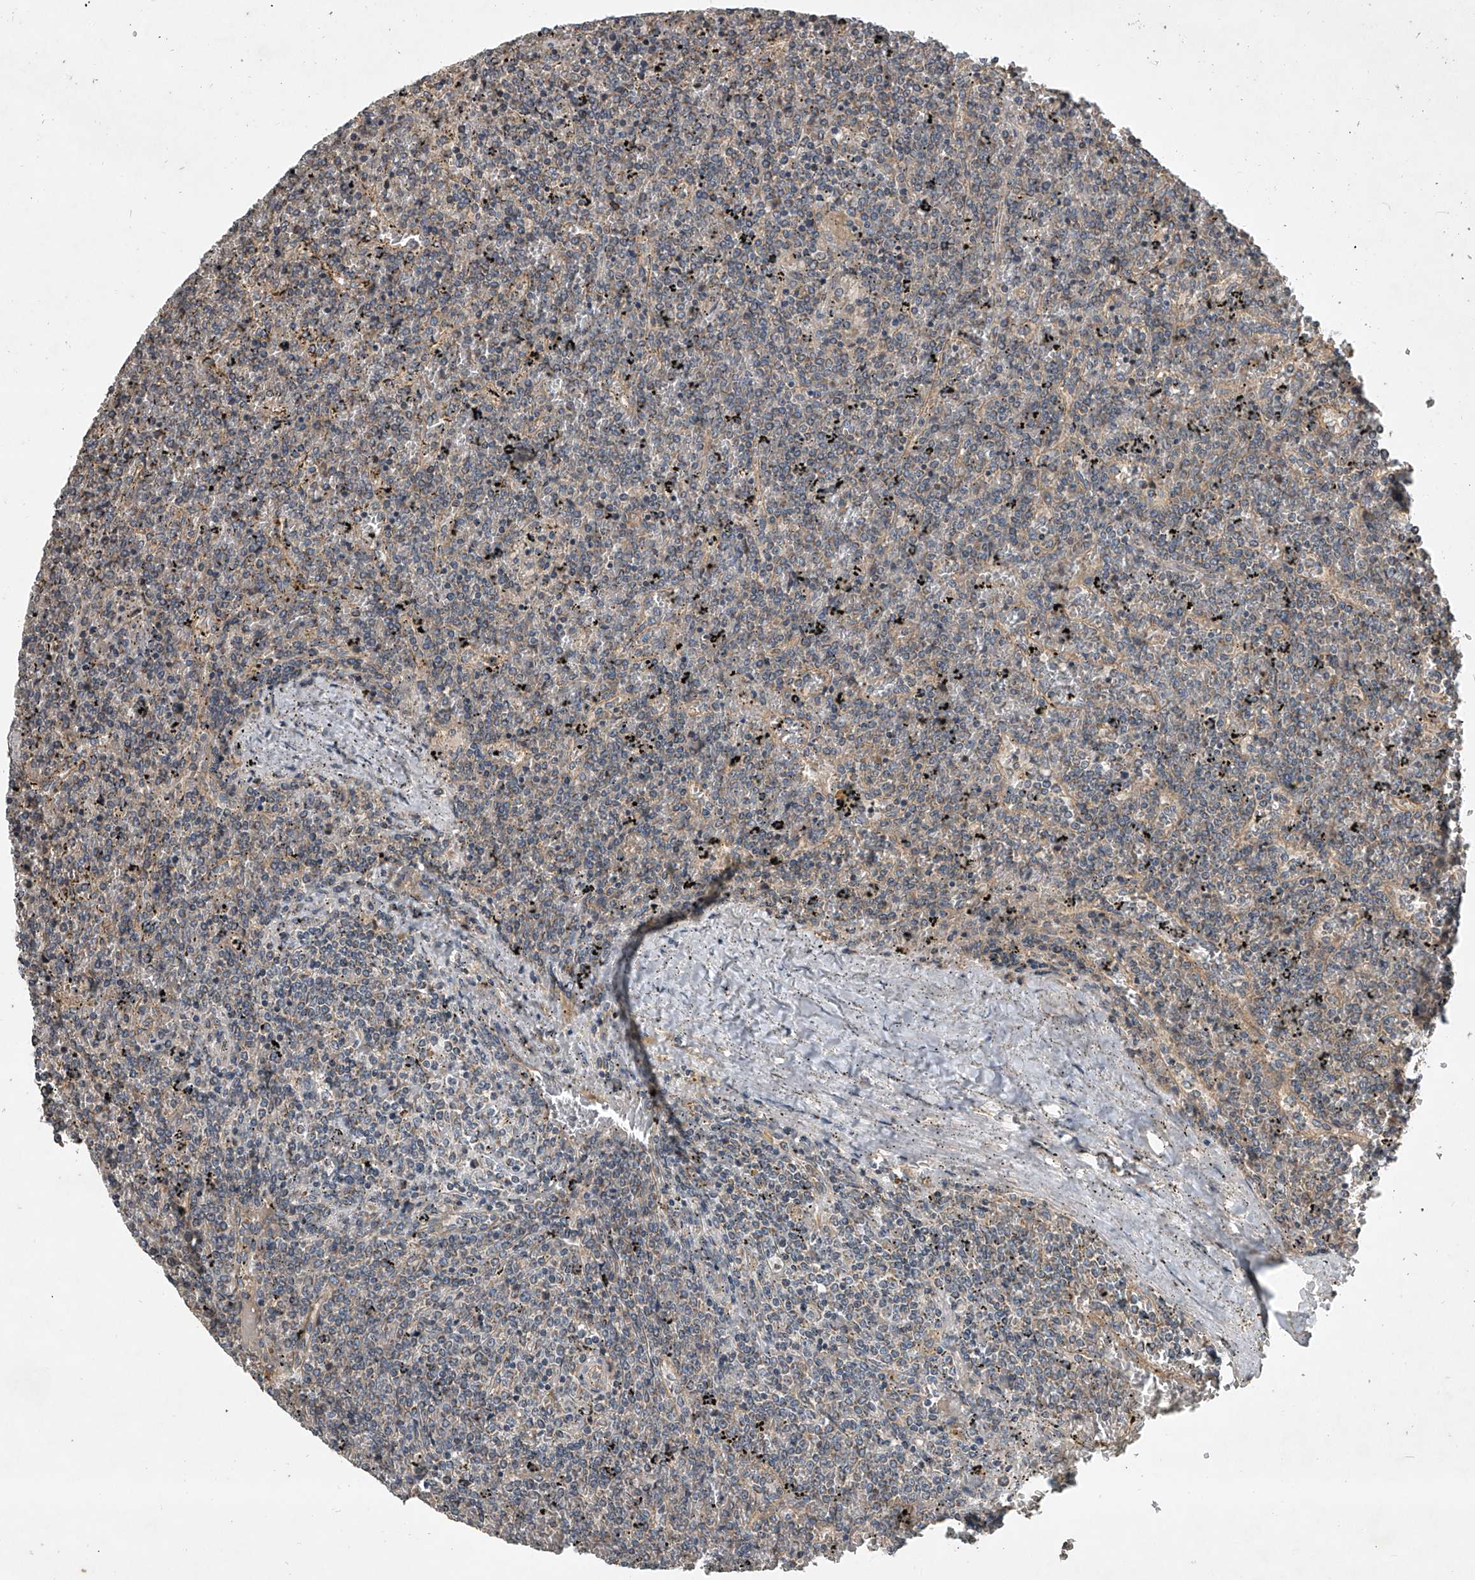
{"staining": {"intensity": "negative", "quantity": "none", "location": "none"}, "tissue": "lymphoma", "cell_type": "Tumor cells", "image_type": "cancer", "snomed": [{"axis": "morphology", "description": "Malignant lymphoma, non-Hodgkin's type, Low grade"}, {"axis": "topography", "description": "Spleen"}], "caption": "Tumor cells show no significant staining in lymphoma.", "gene": "NFS1", "patient": {"sex": "female", "age": 19}}